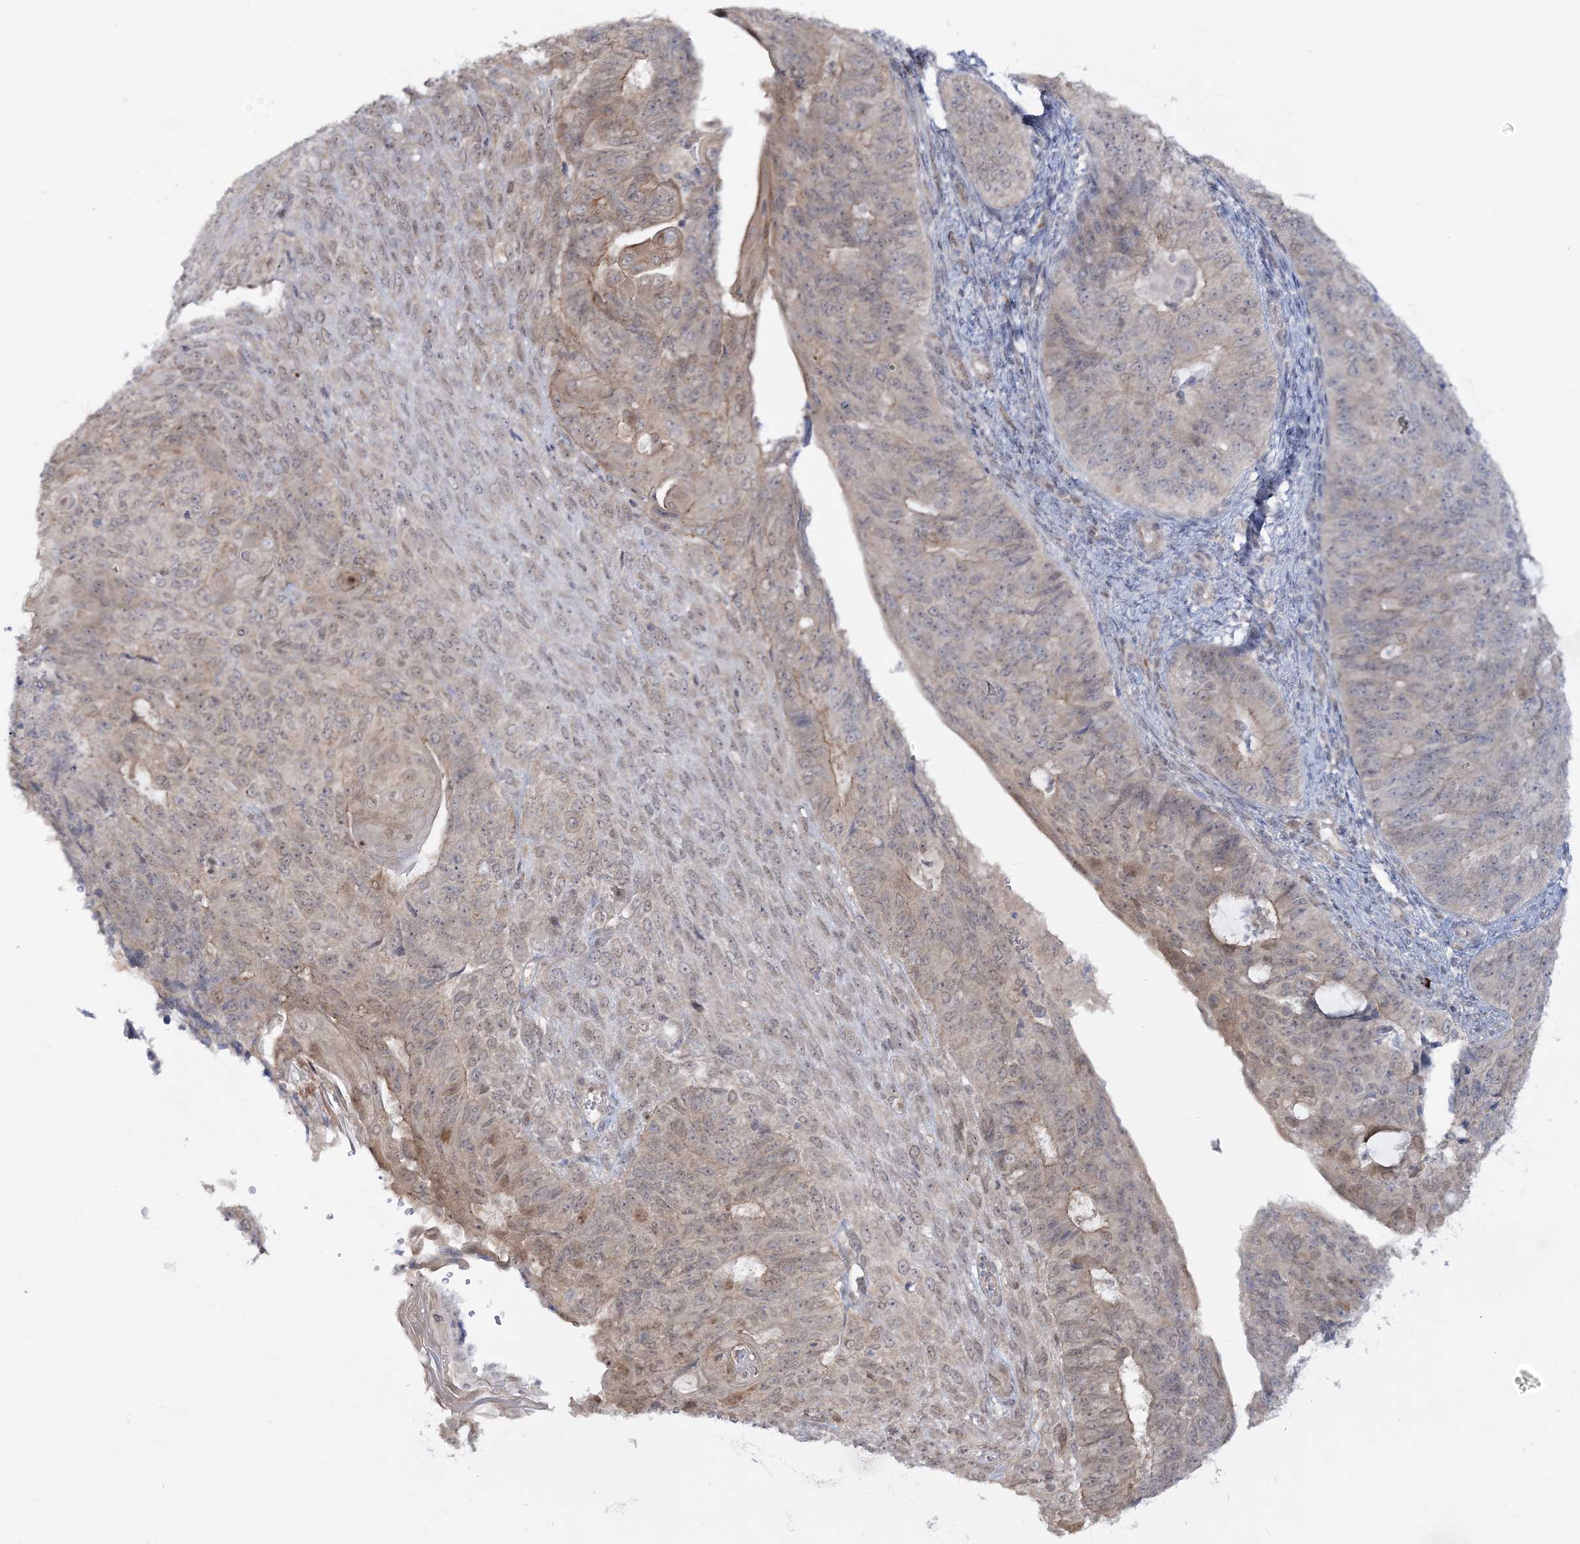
{"staining": {"intensity": "weak", "quantity": "<25%", "location": "cytoplasmic/membranous,nuclear"}, "tissue": "endometrial cancer", "cell_type": "Tumor cells", "image_type": "cancer", "snomed": [{"axis": "morphology", "description": "Adenocarcinoma, NOS"}, {"axis": "topography", "description": "Endometrium"}], "caption": "Human endometrial cancer stained for a protein using IHC exhibits no positivity in tumor cells.", "gene": "ZFAND6", "patient": {"sex": "female", "age": 32}}